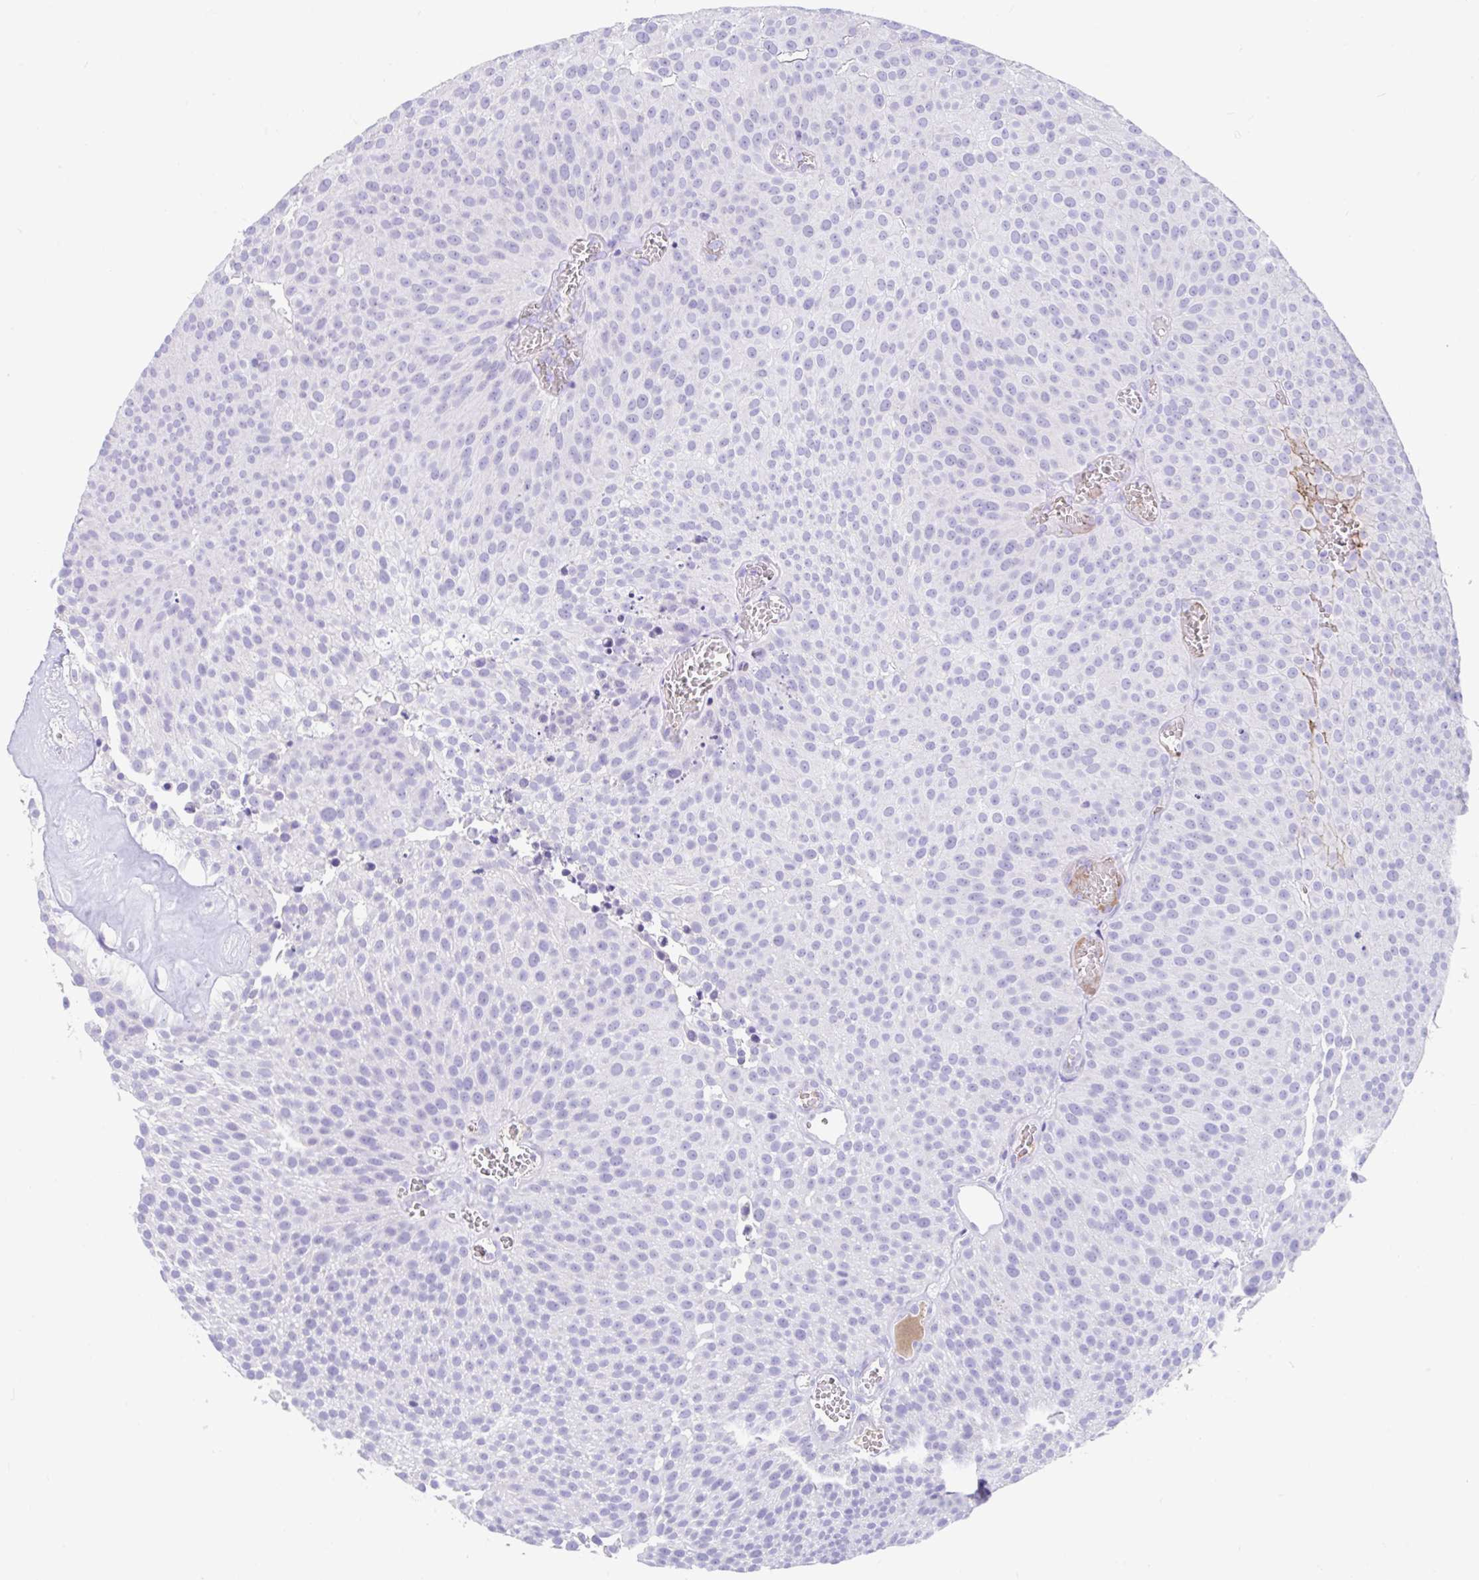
{"staining": {"intensity": "negative", "quantity": "none", "location": "none"}, "tissue": "urothelial cancer", "cell_type": "Tumor cells", "image_type": "cancer", "snomed": [{"axis": "morphology", "description": "Urothelial carcinoma, Low grade"}, {"axis": "topography", "description": "Urinary bladder"}], "caption": "Tumor cells are negative for protein expression in human urothelial cancer.", "gene": "CCSAP", "patient": {"sex": "female", "age": 79}}